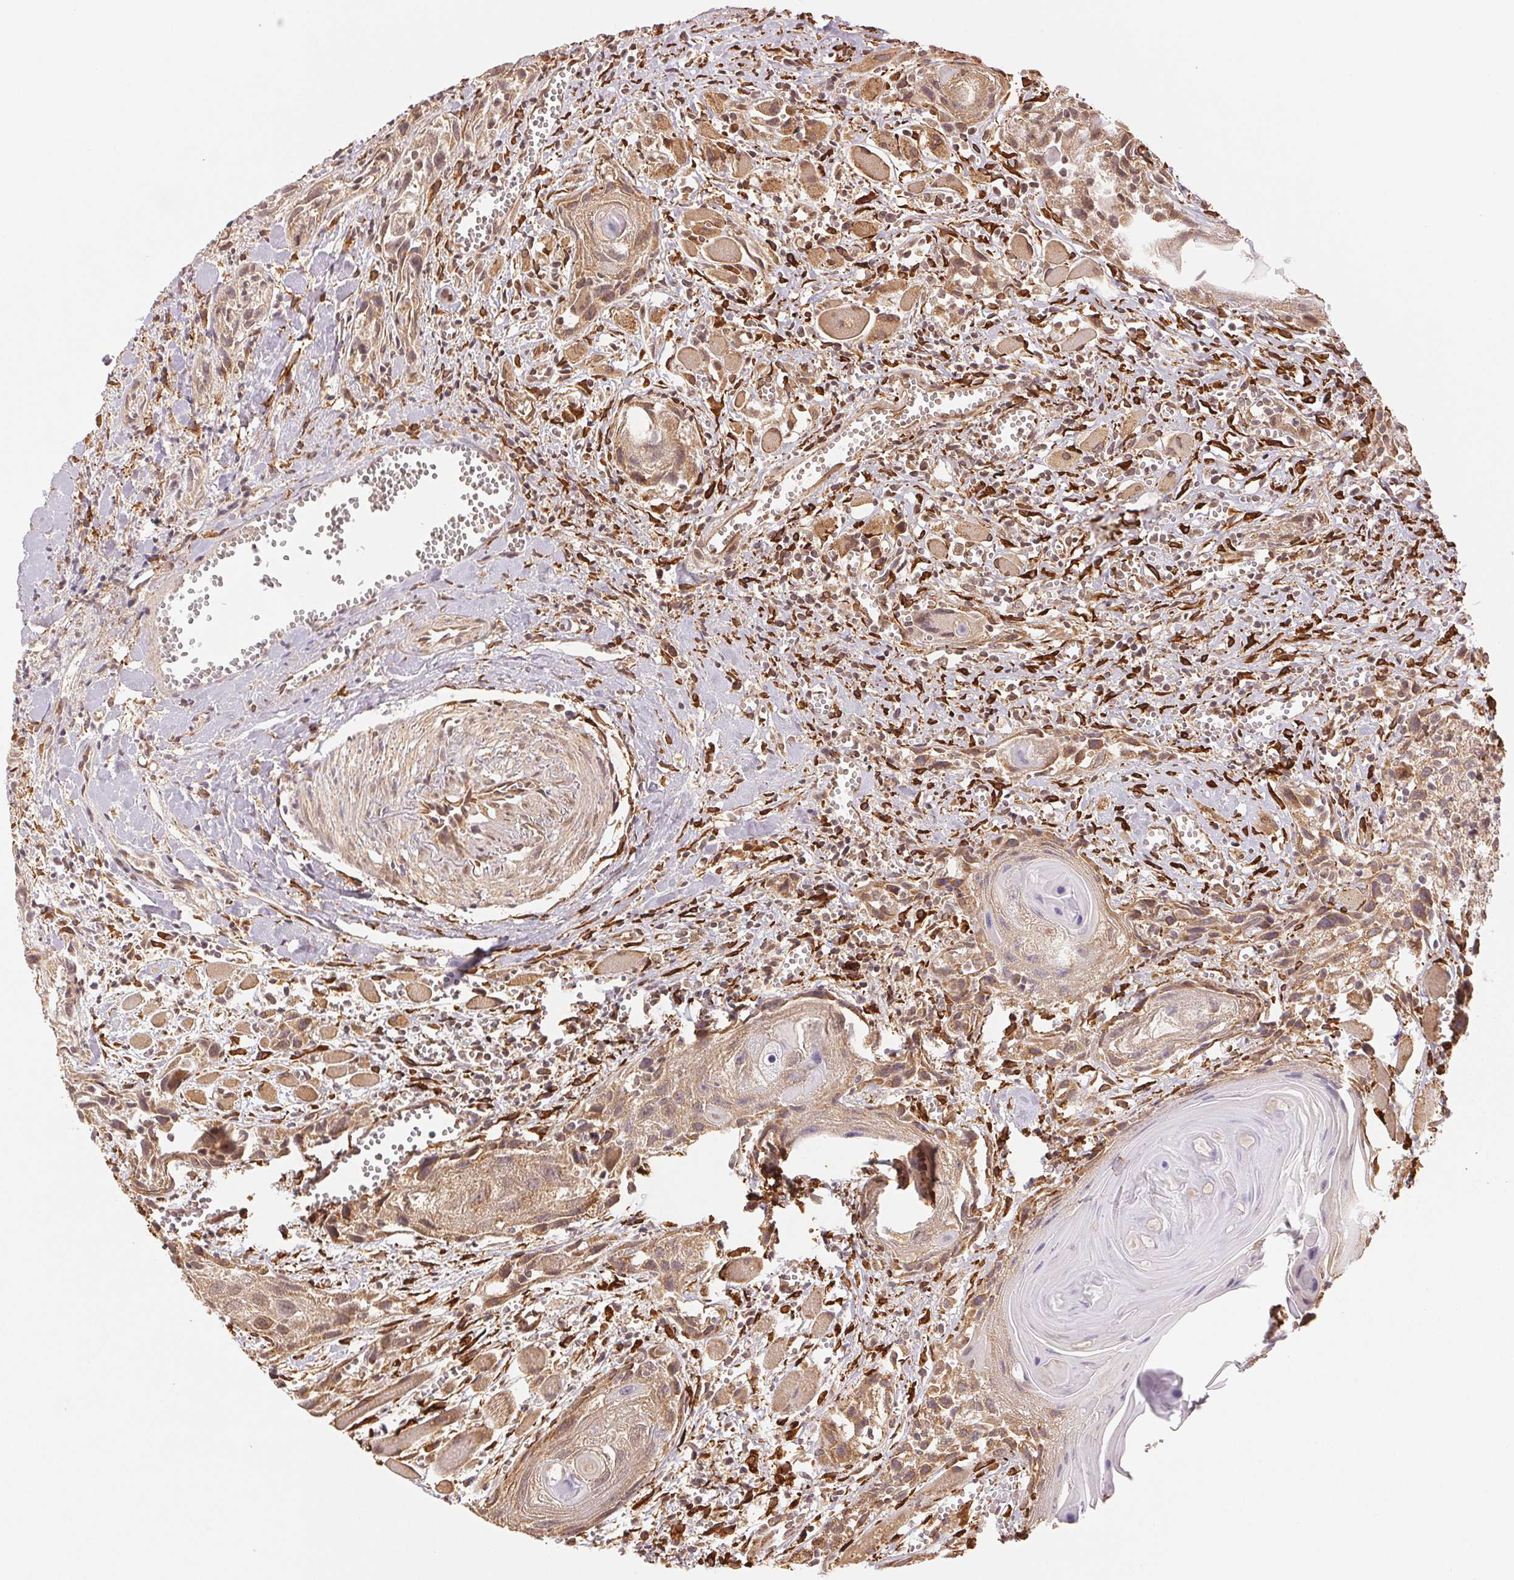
{"staining": {"intensity": "weak", "quantity": "25%-75%", "location": "cytoplasmic/membranous"}, "tissue": "head and neck cancer", "cell_type": "Tumor cells", "image_type": "cancer", "snomed": [{"axis": "morphology", "description": "Squamous cell carcinoma, NOS"}, {"axis": "topography", "description": "Head-Neck"}], "caption": "This histopathology image displays IHC staining of human squamous cell carcinoma (head and neck), with low weak cytoplasmic/membranous positivity in about 25%-75% of tumor cells.", "gene": "RCN3", "patient": {"sex": "female", "age": 80}}